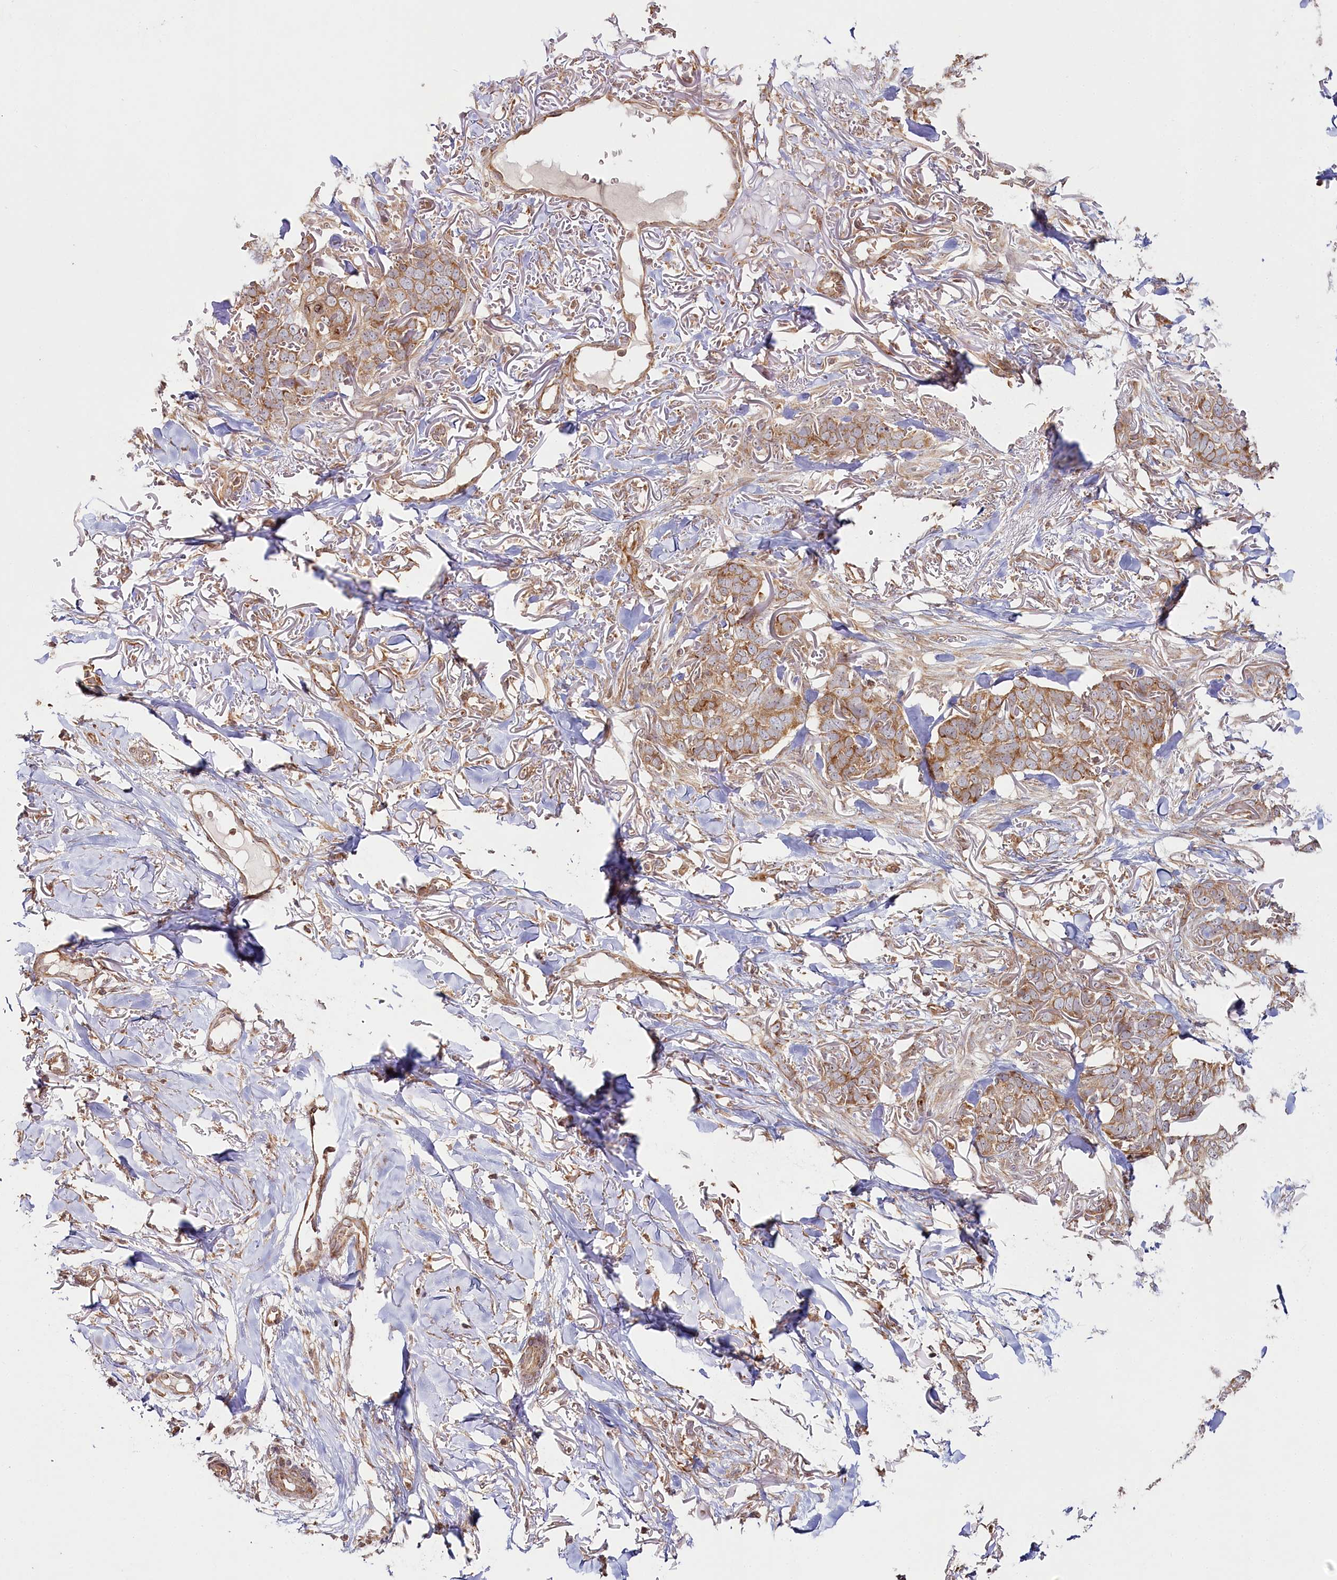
{"staining": {"intensity": "moderate", "quantity": ">75%", "location": "cytoplasmic/membranous"}, "tissue": "skin cancer", "cell_type": "Tumor cells", "image_type": "cancer", "snomed": [{"axis": "morphology", "description": "Normal tissue, NOS"}, {"axis": "morphology", "description": "Basal cell carcinoma"}, {"axis": "topography", "description": "Skin"}], "caption": "About >75% of tumor cells in human skin basal cell carcinoma exhibit moderate cytoplasmic/membranous protein expression as visualized by brown immunohistochemical staining.", "gene": "OTUD4", "patient": {"sex": "male", "age": 77}}